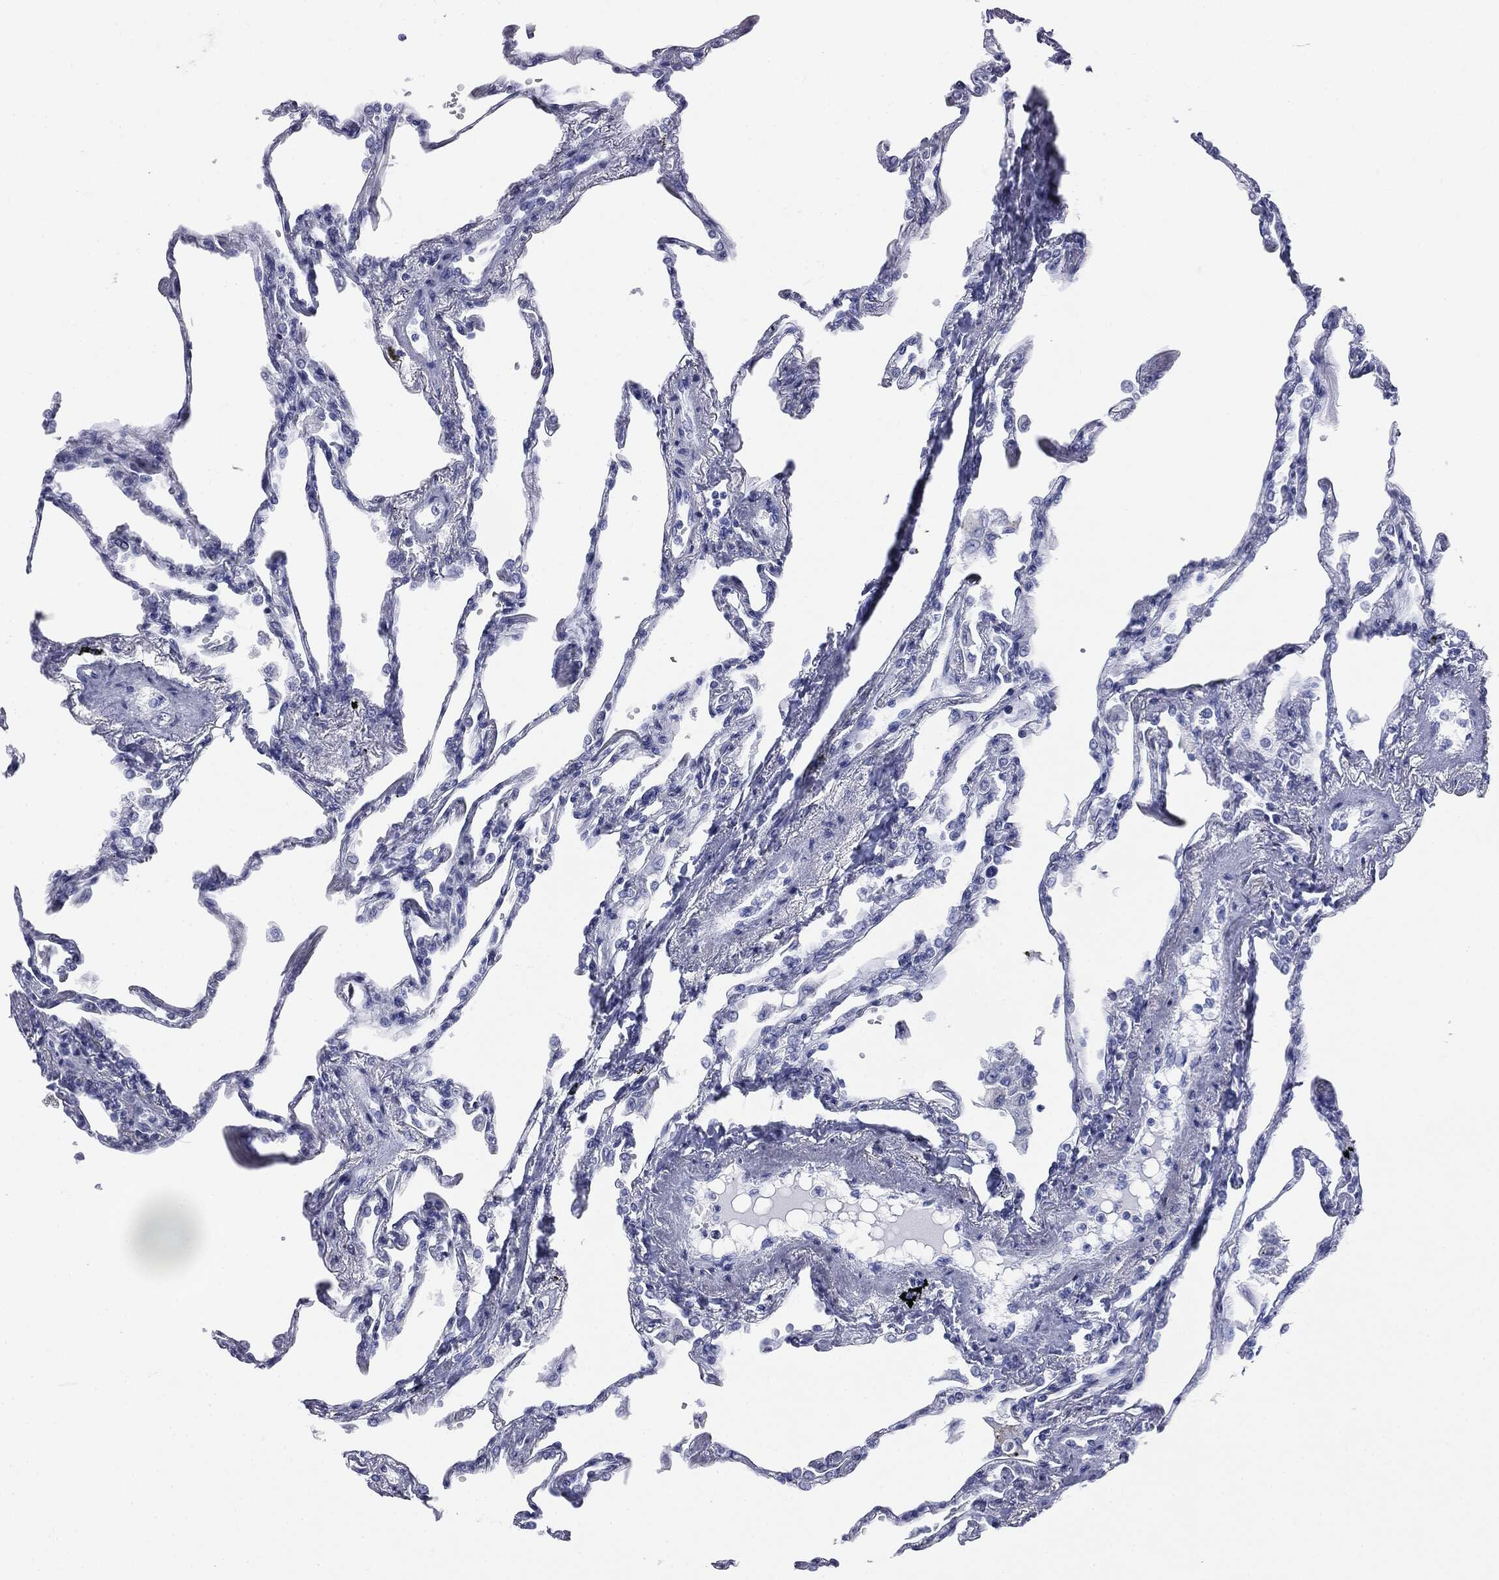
{"staining": {"intensity": "negative", "quantity": "none", "location": "none"}, "tissue": "lung", "cell_type": "Alveolar cells", "image_type": "normal", "snomed": [{"axis": "morphology", "description": "Normal tissue, NOS"}, {"axis": "topography", "description": "Lung"}], "caption": "DAB immunohistochemical staining of unremarkable human lung demonstrates no significant expression in alveolar cells.", "gene": "ATP2A1", "patient": {"sex": "male", "age": 78}}